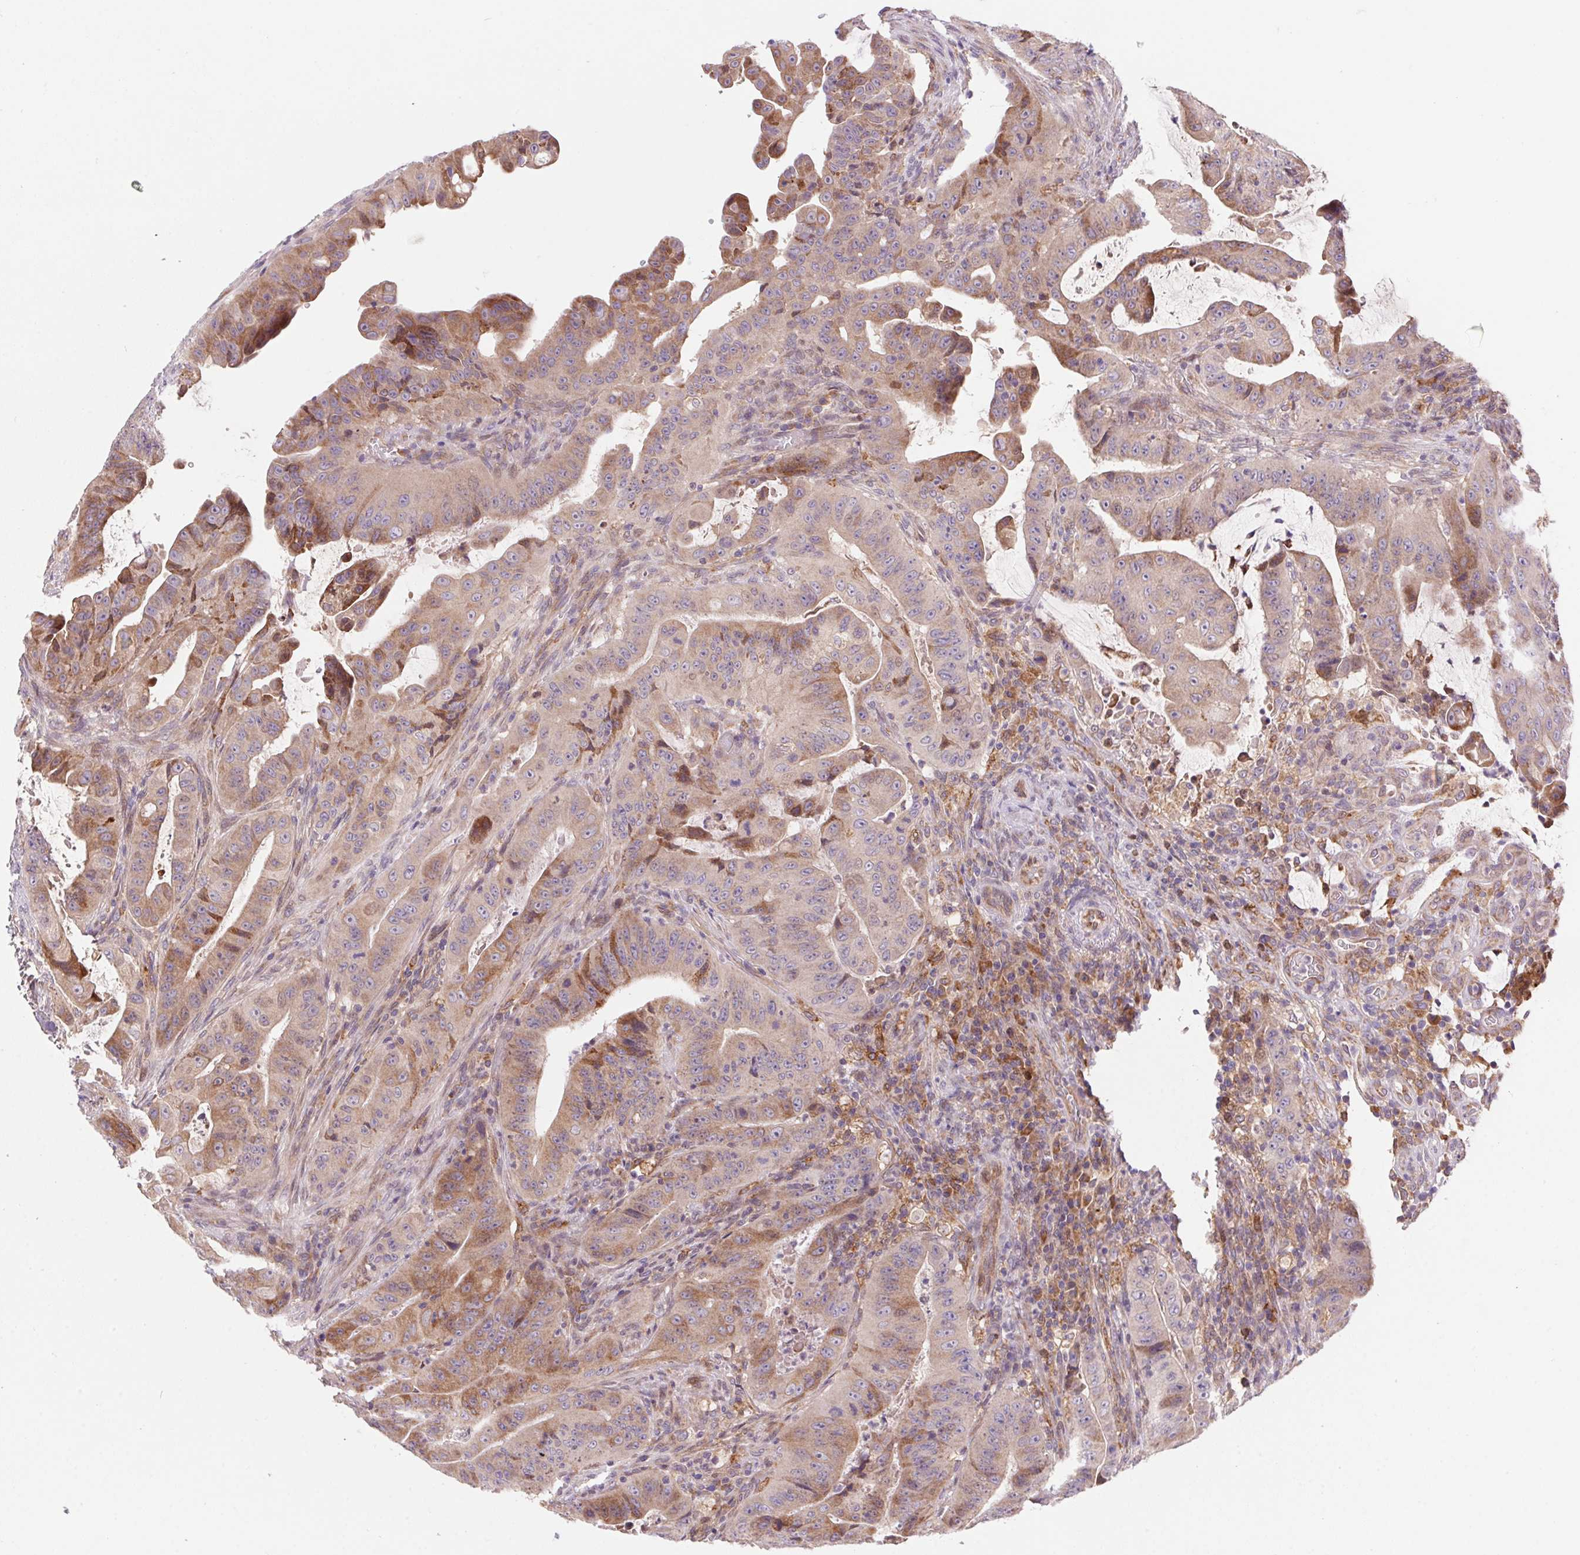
{"staining": {"intensity": "moderate", "quantity": "25%-75%", "location": "cytoplasmic/membranous"}, "tissue": "colorectal cancer", "cell_type": "Tumor cells", "image_type": "cancer", "snomed": [{"axis": "morphology", "description": "Adenocarcinoma, NOS"}, {"axis": "topography", "description": "Colon"}], "caption": "High-power microscopy captured an immunohistochemistry (IHC) photomicrograph of colorectal cancer, revealing moderate cytoplasmic/membranous staining in approximately 25%-75% of tumor cells.", "gene": "KLHL20", "patient": {"sex": "male", "age": 33}}